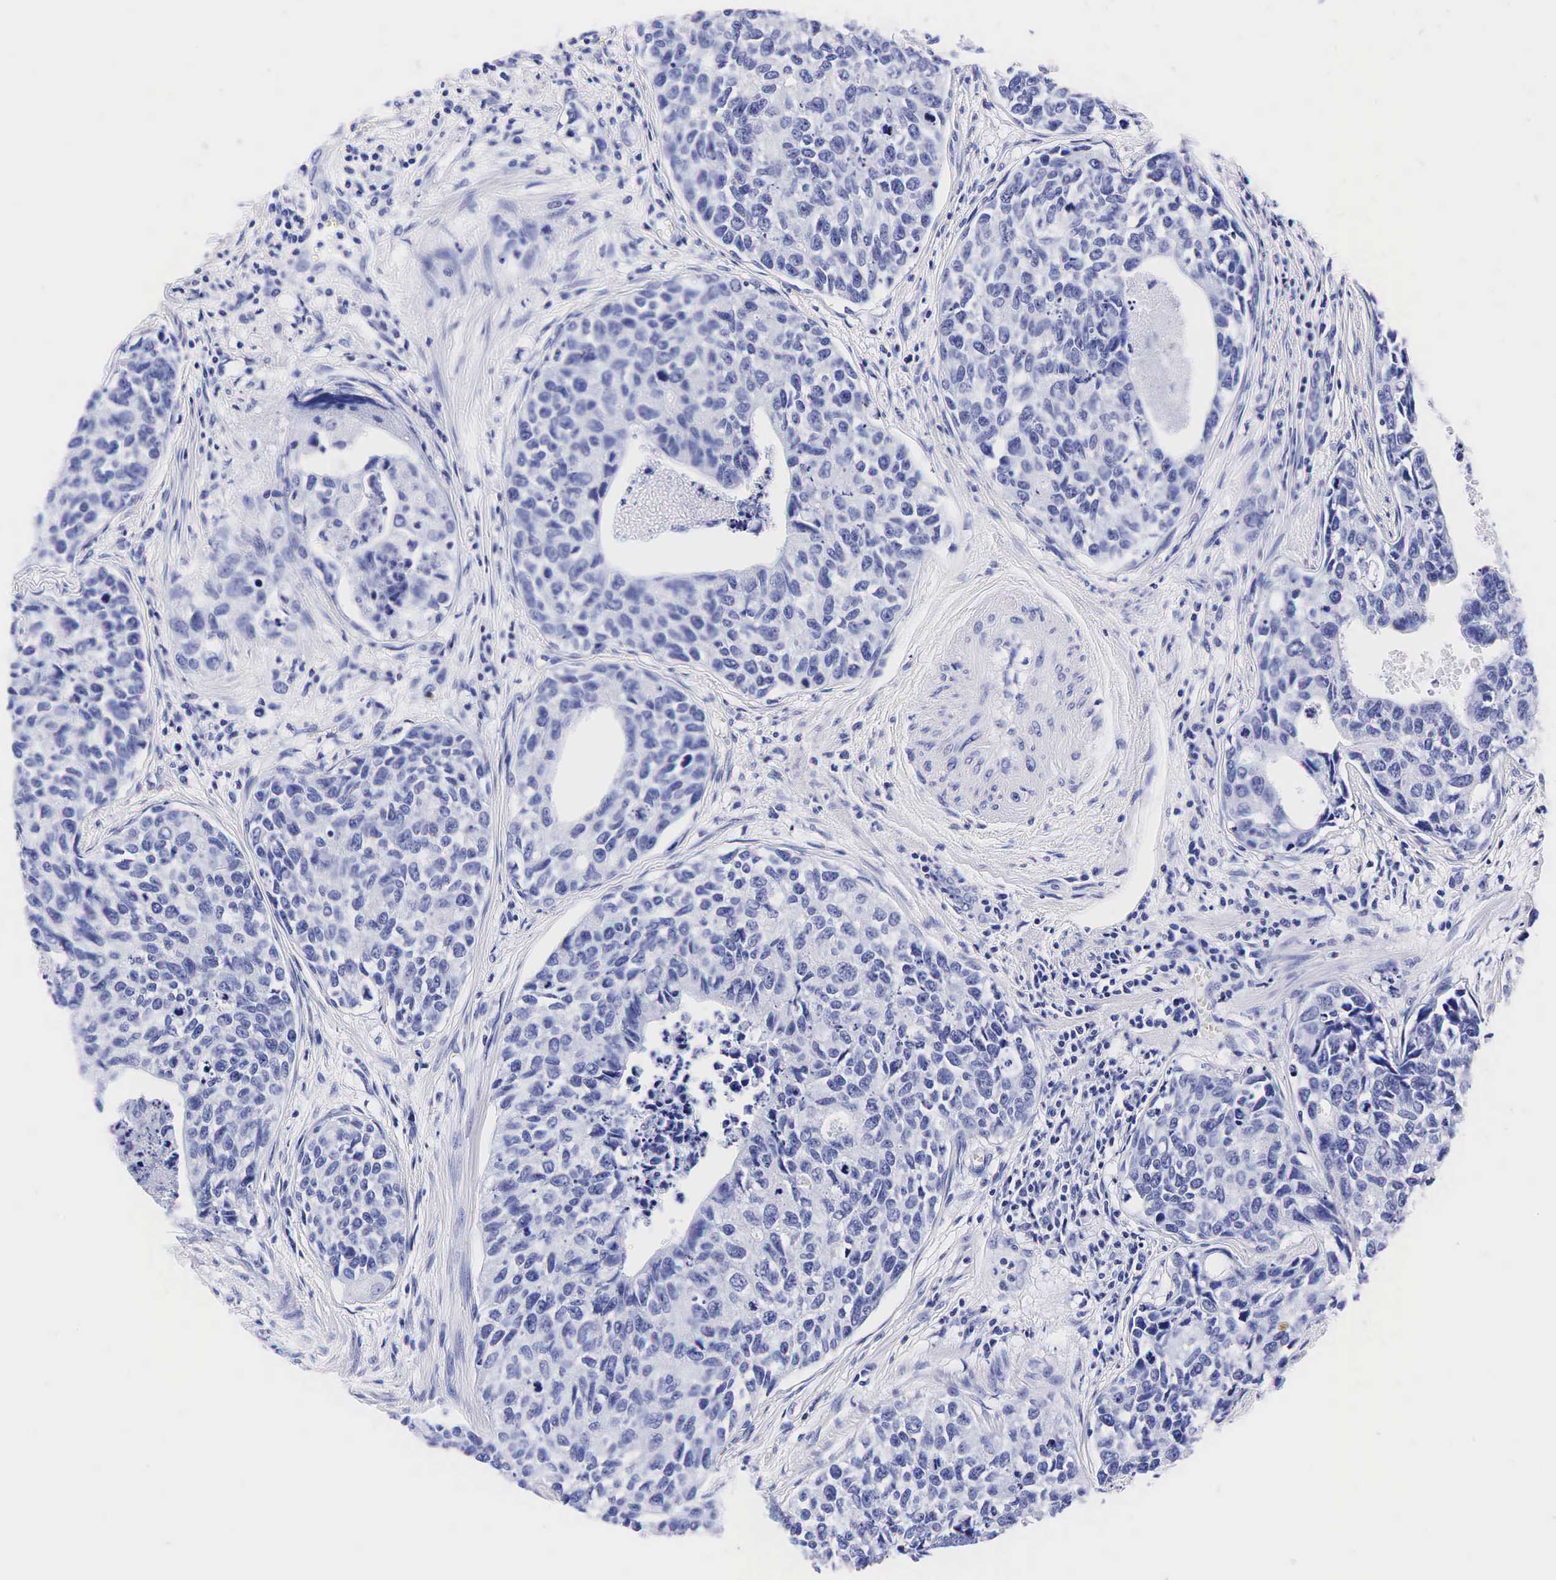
{"staining": {"intensity": "negative", "quantity": "none", "location": "none"}, "tissue": "urothelial cancer", "cell_type": "Tumor cells", "image_type": "cancer", "snomed": [{"axis": "morphology", "description": "Urothelial carcinoma, High grade"}, {"axis": "topography", "description": "Urinary bladder"}], "caption": "There is no significant staining in tumor cells of urothelial cancer.", "gene": "TG", "patient": {"sex": "male", "age": 81}}